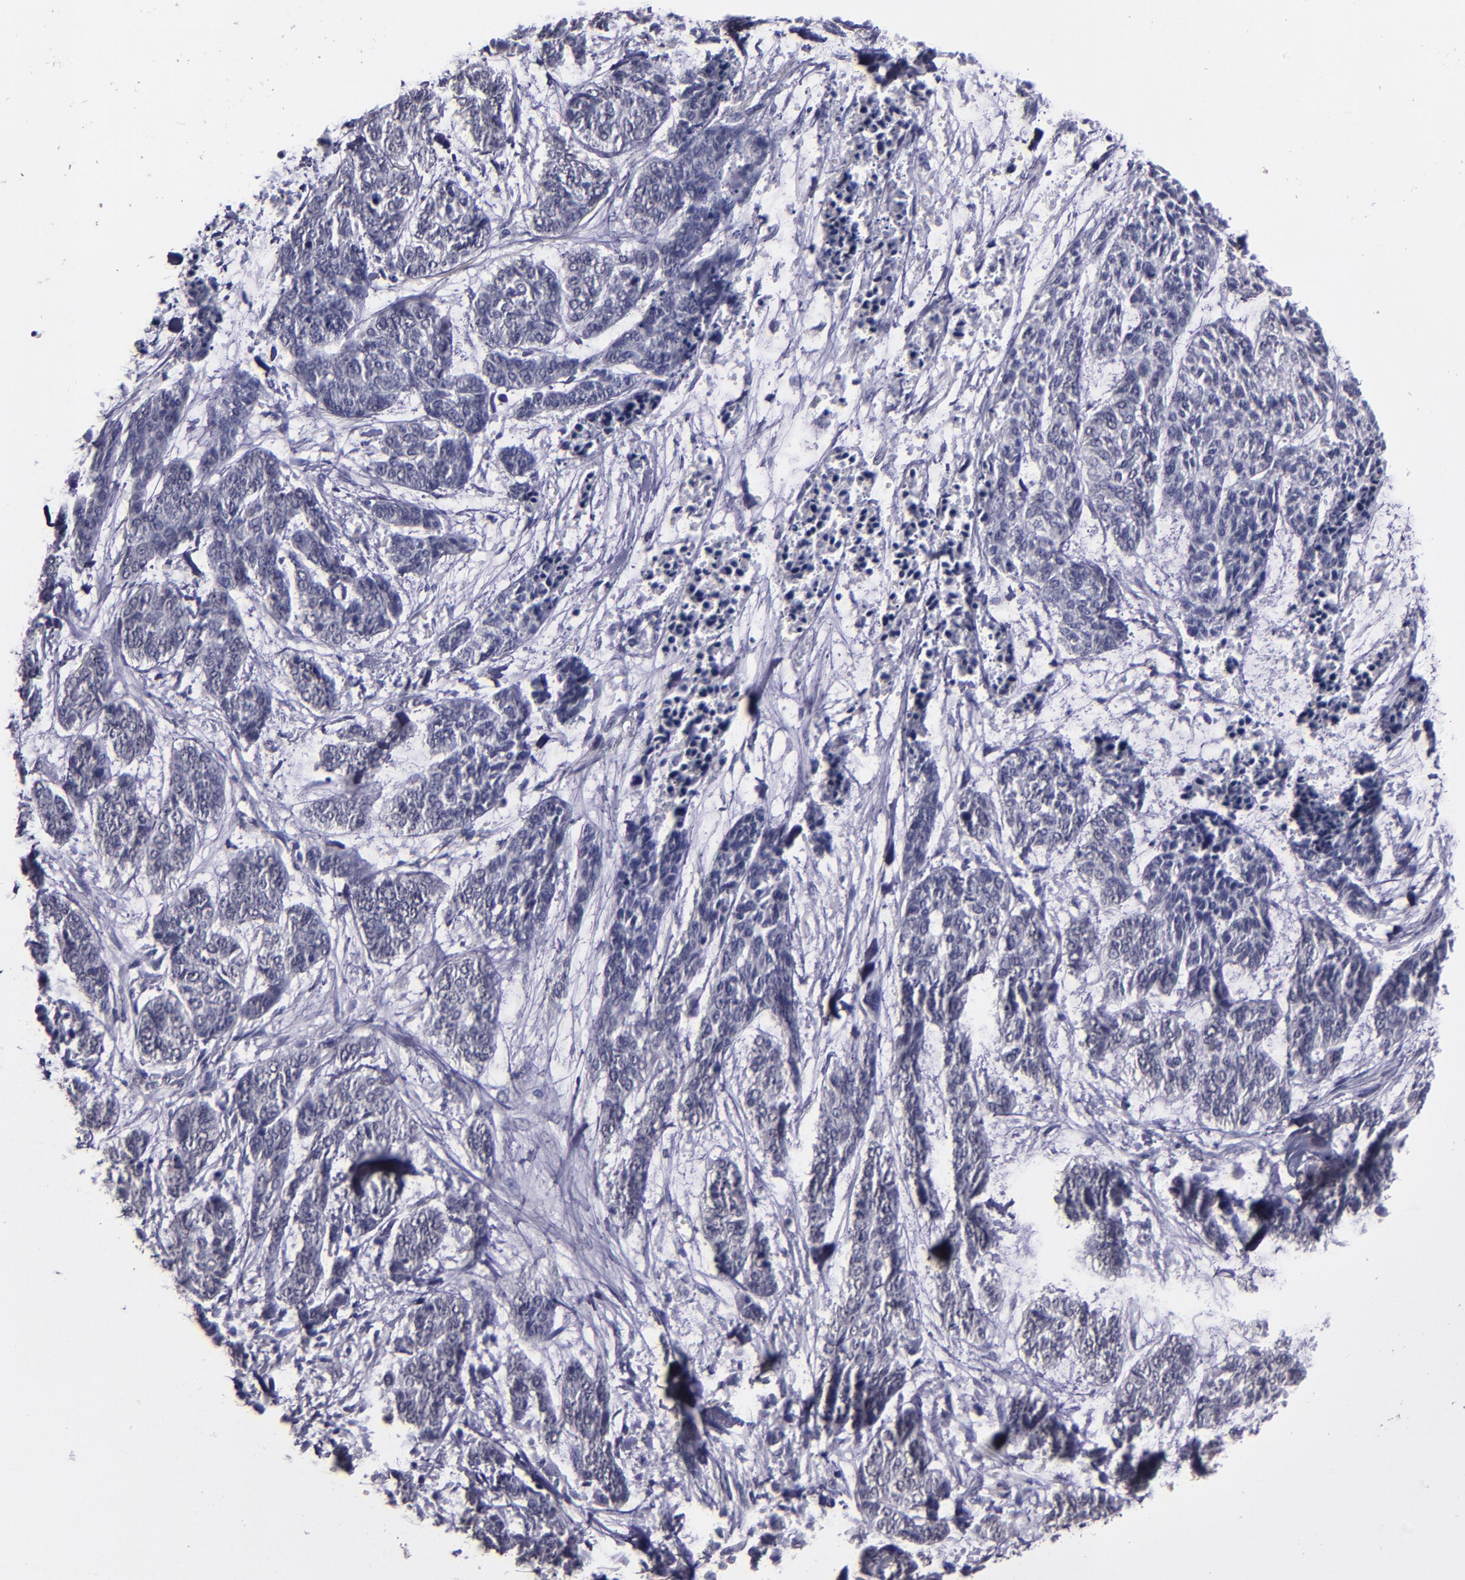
{"staining": {"intensity": "negative", "quantity": "none", "location": "none"}, "tissue": "skin cancer", "cell_type": "Tumor cells", "image_type": "cancer", "snomed": [{"axis": "morphology", "description": "Basal cell carcinoma"}, {"axis": "topography", "description": "Skin"}], "caption": "The photomicrograph demonstrates no staining of tumor cells in skin cancer.", "gene": "CEBPE", "patient": {"sex": "female", "age": 64}}